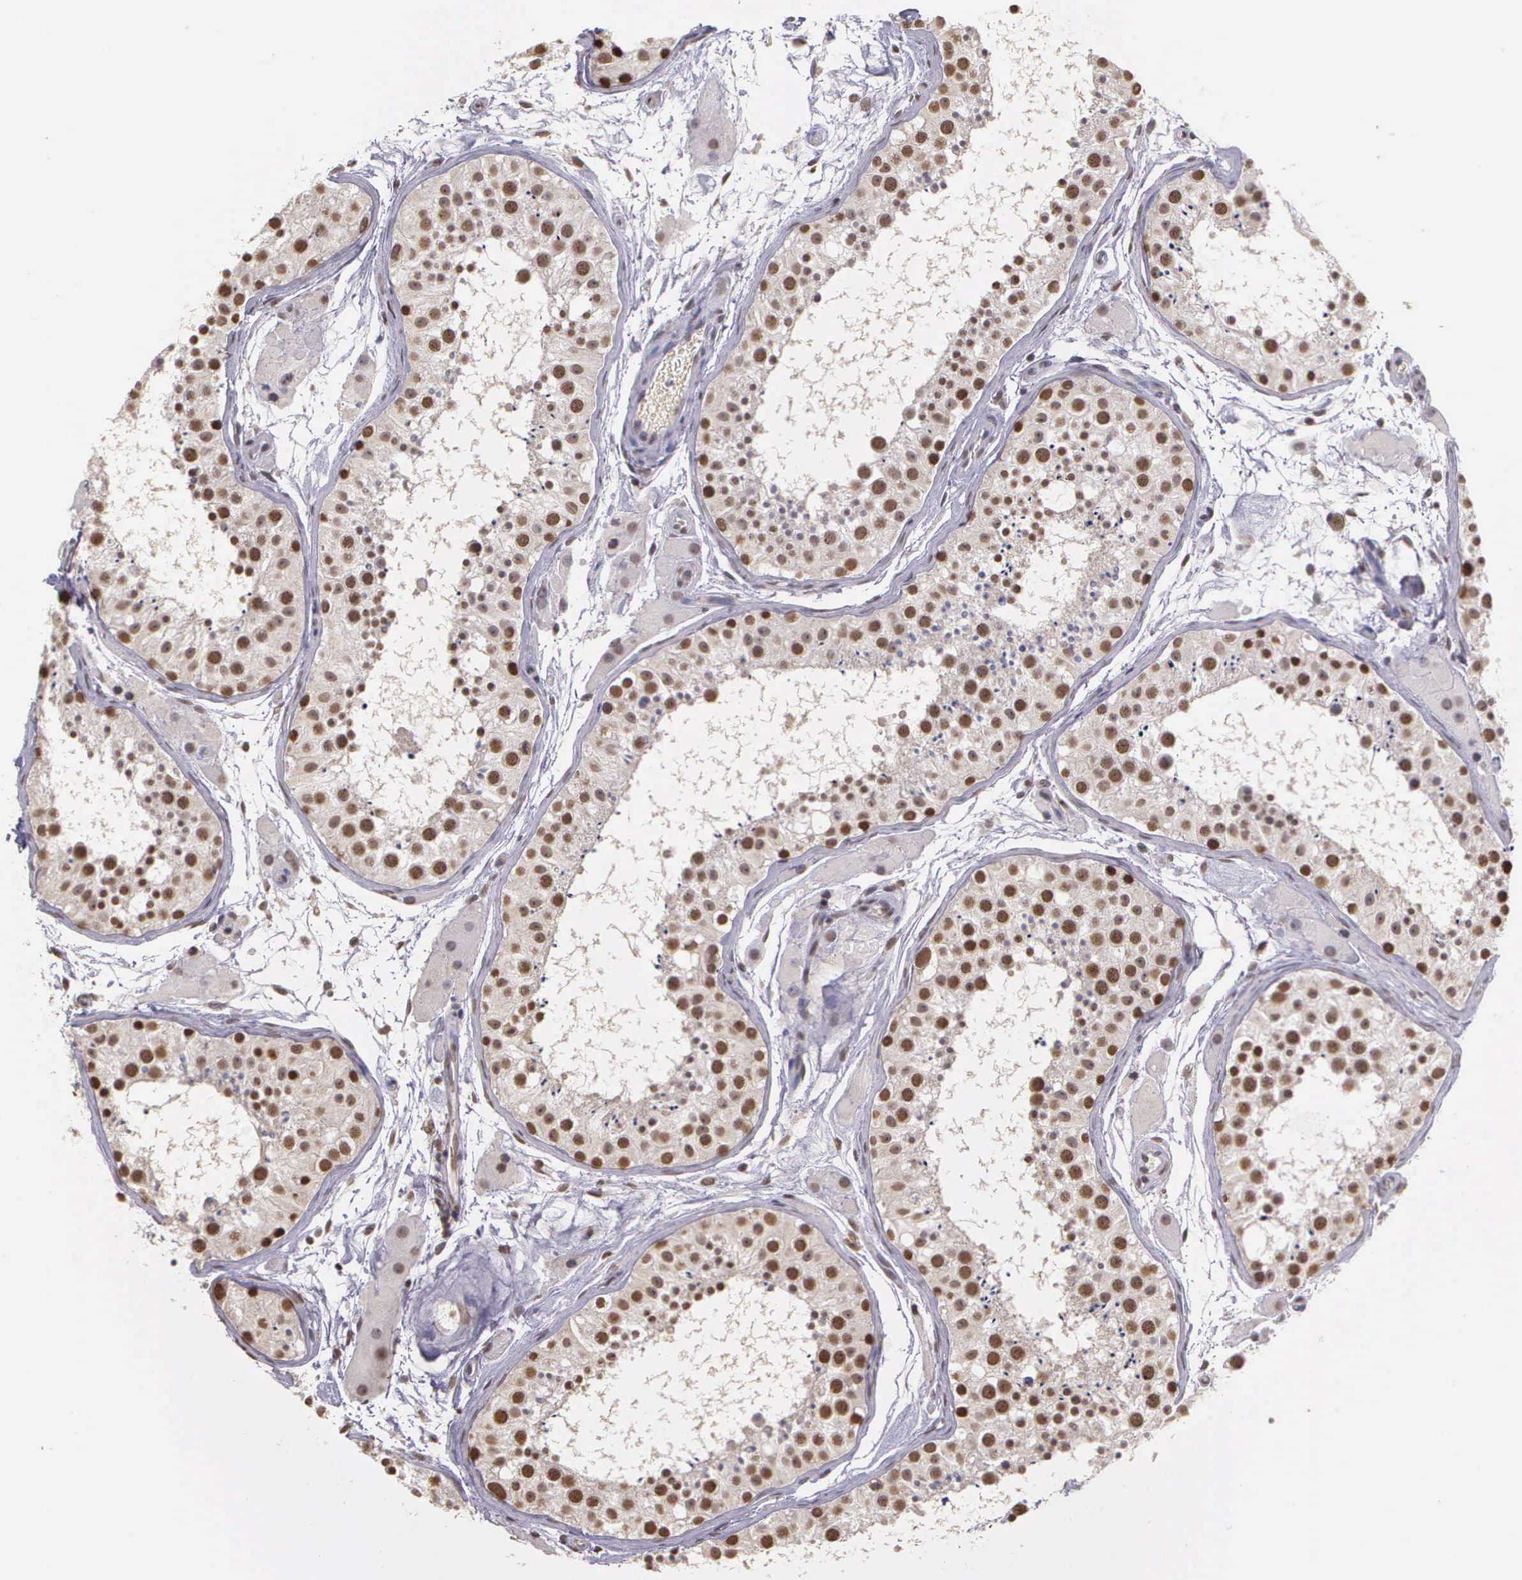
{"staining": {"intensity": "strong", "quantity": ">75%", "location": "nuclear"}, "tissue": "testis", "cell_type": "Cells in seminiferous ducts", "image_type": "normal", "snomed": [{"axis": "morphology", "description": "Normal tissue, NOS"}, {"axis": "topography", "description": "Testis"}], "caption": "Testis stained with DAB IHC demonstrates high levels of strong nuclear positivity in about >75% of cells in seminiferous ducts. Using DAB (brown) and hematoxylin (blue) stains, captured at high magnification using brightfield microscopy.", "gene": "ARMCX5", "patient": {"sex": "male", "age": 29}}